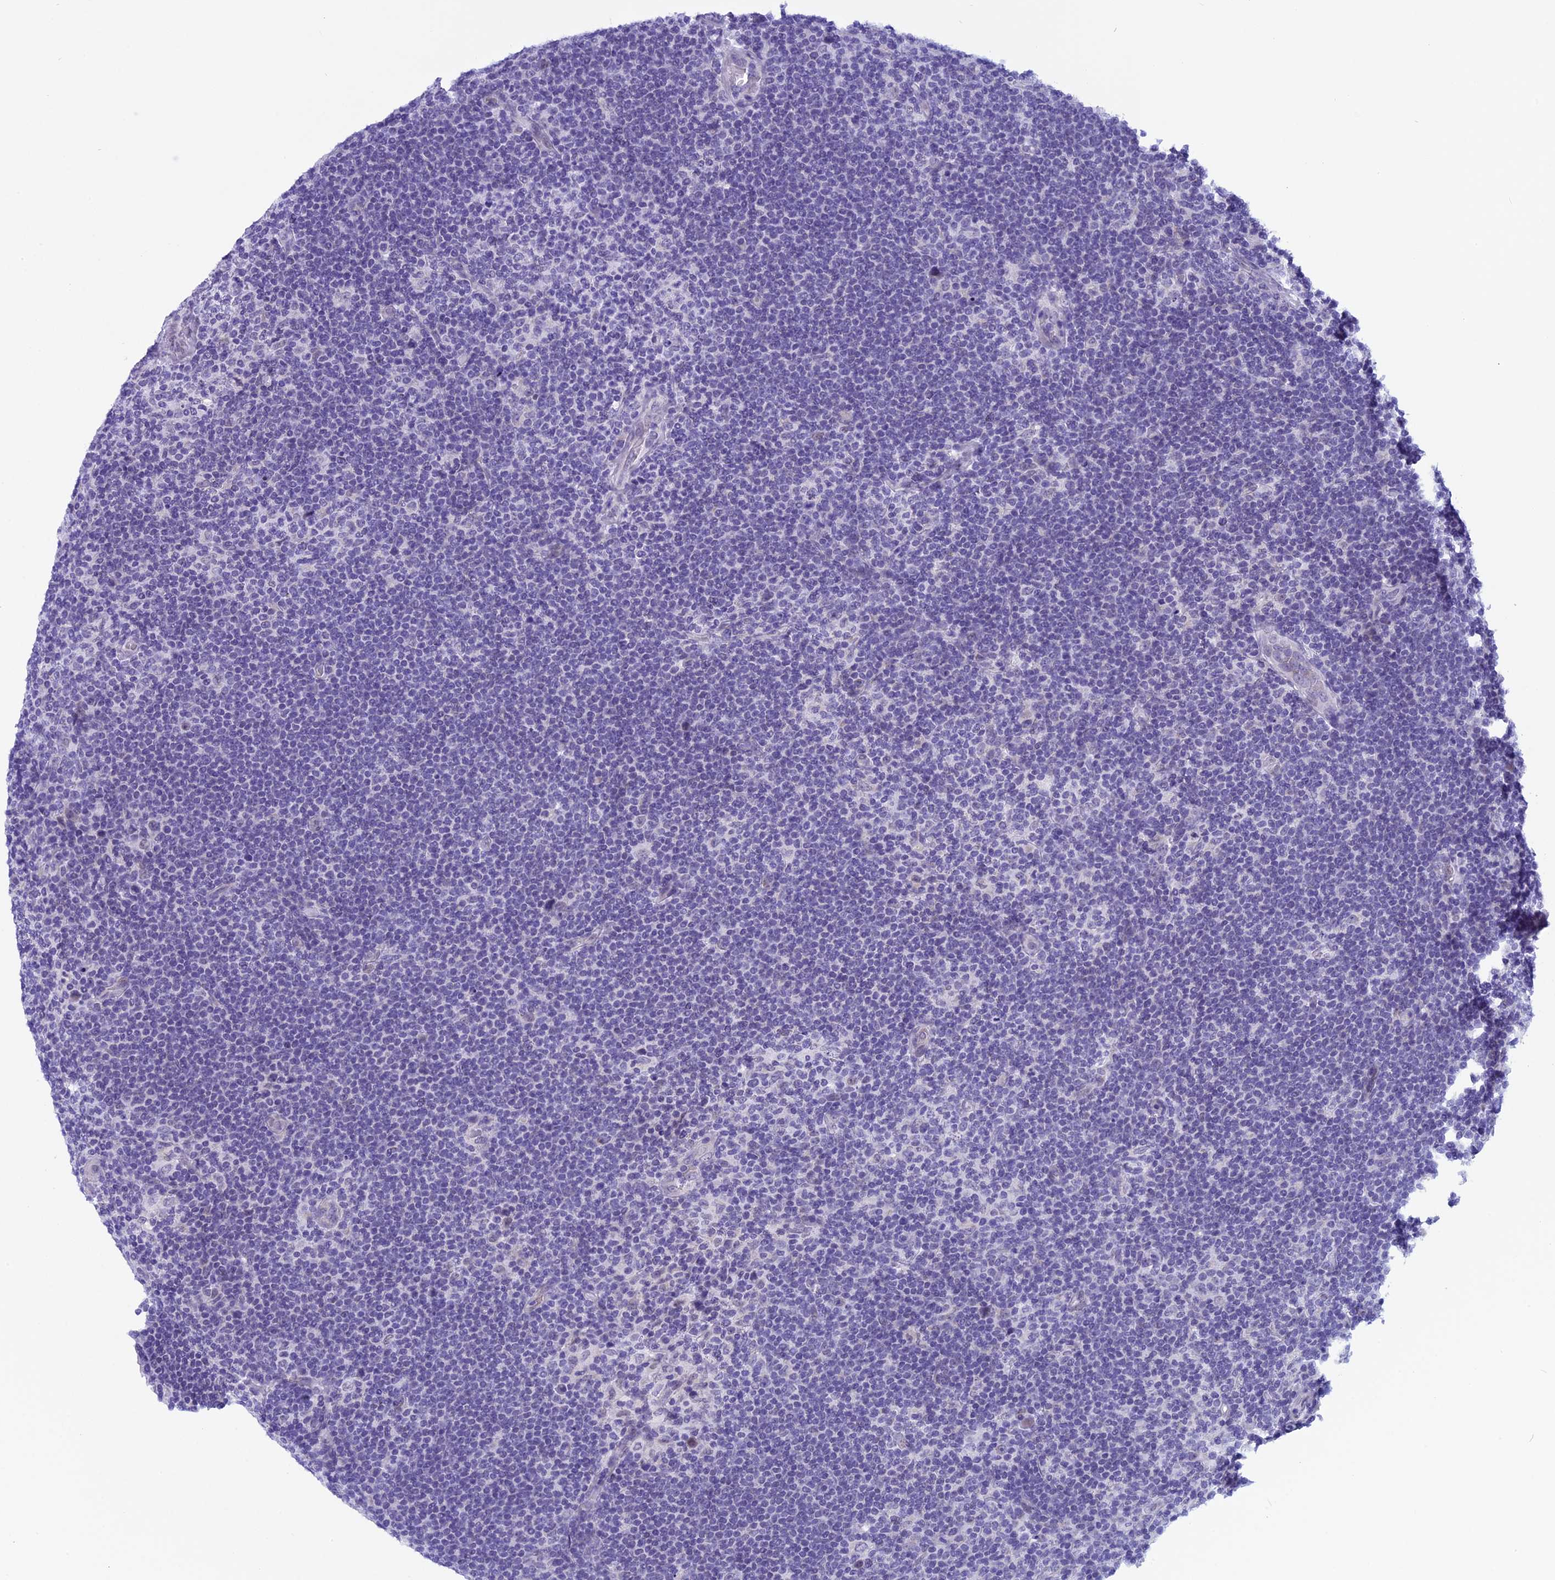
{"staining": {"intensity": "negative", "quantity": "none", "location": "none"}, "tissue": "lymphoma", "cell_type": "Tumor cells", "image_type": "cancer", "snomed": [{"axis": "morphology", "description": "Hodgkin's disease, NOS"}, {"axis": "topography", "description": "Lymph node"}], "caption": "High power microscopy photomicrograph of an IHC image of Hodgkin's disease, revealing no significant expression in tumor cells.", "gene": "ZNF317", "patient": {"sex": "female", "age": 57}}